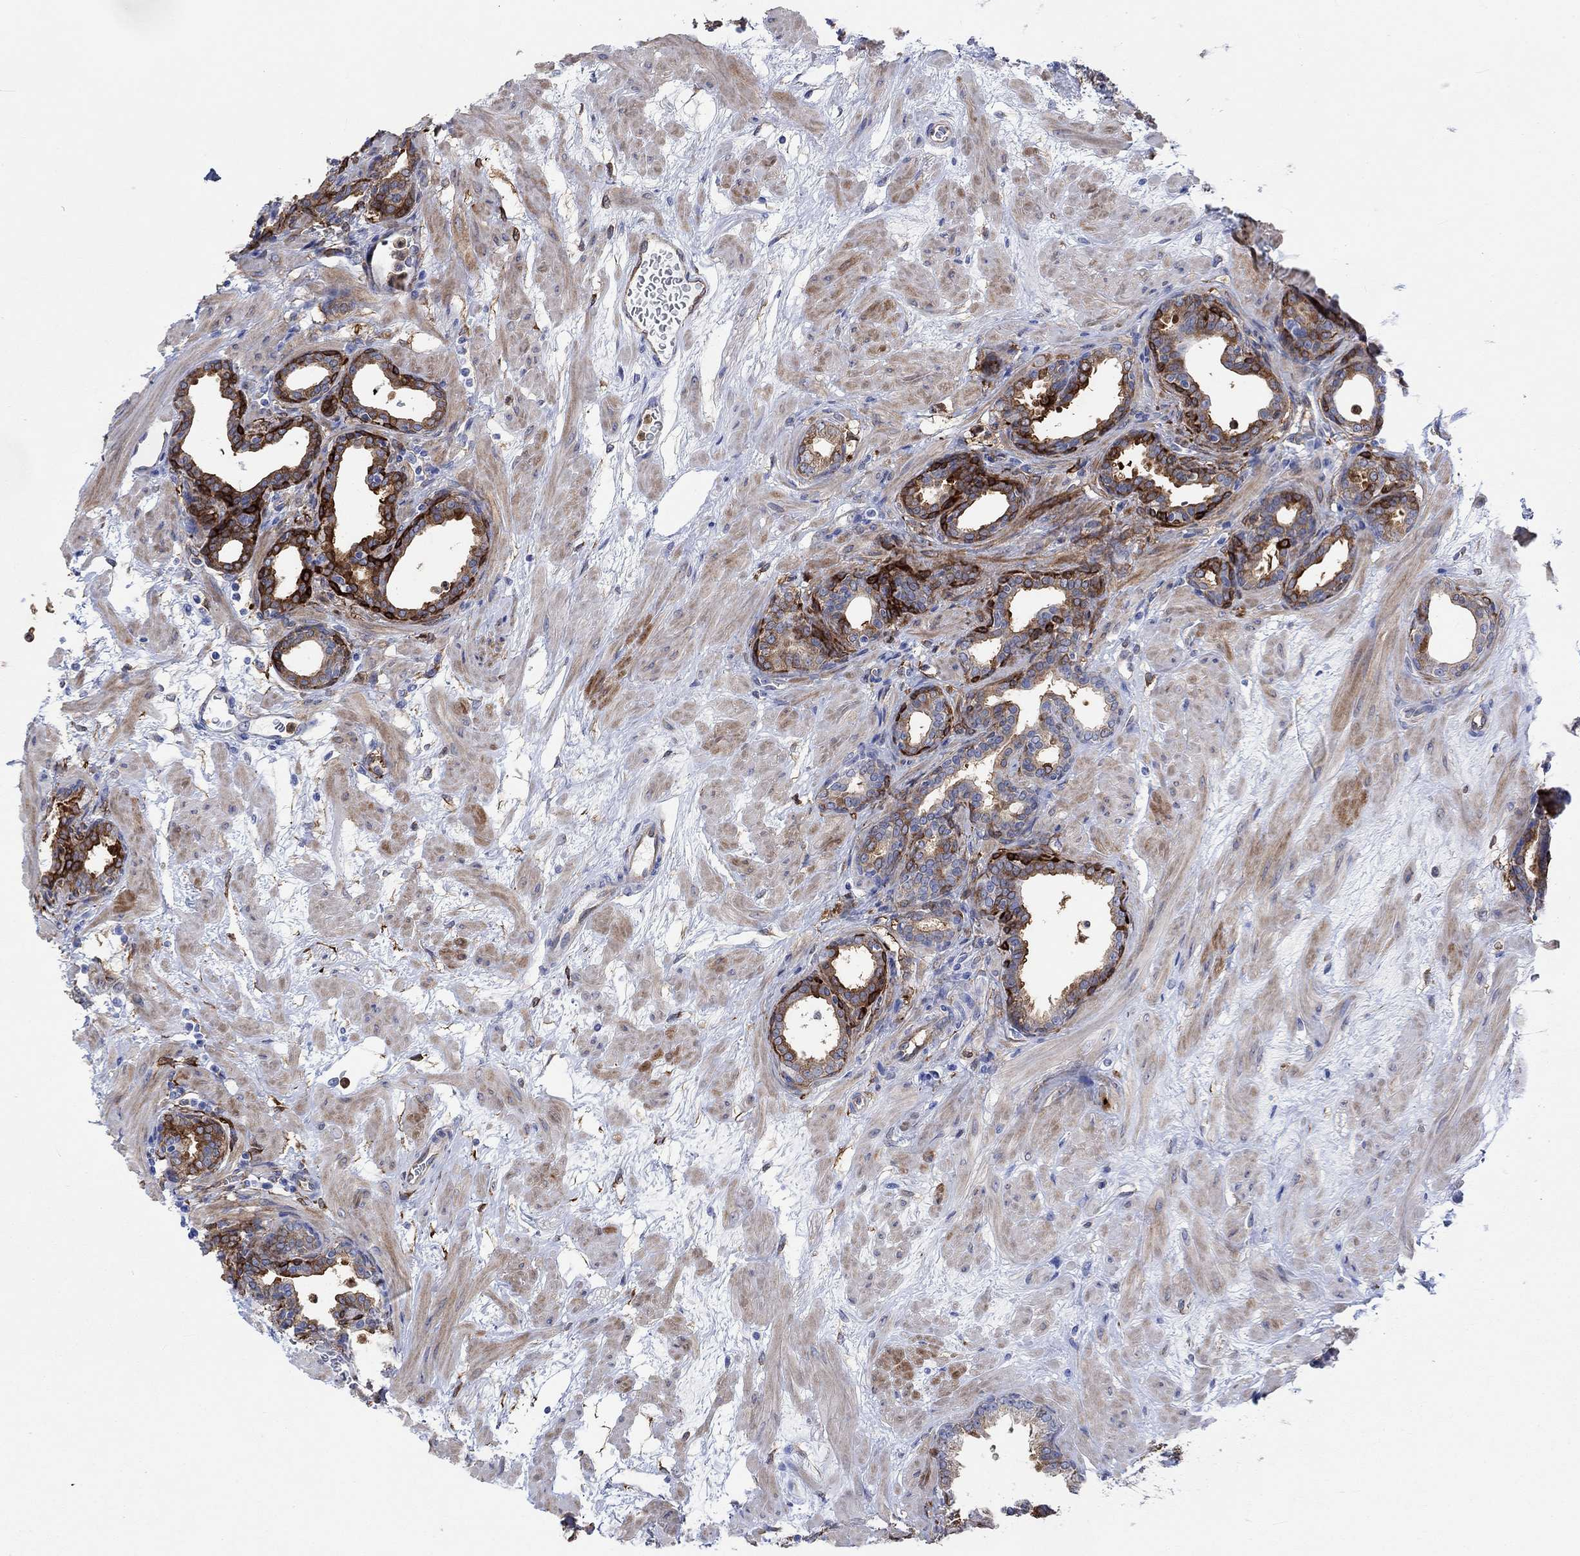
{"staining": {"intensity": "strong", "quantity": "25%-75%", "location": "cytoplasmic/membranous"}, "tissue": "prostate", "cell_type": "Glandular cells", "image_type": "normal", "snomed": [{"axis": "morphology", "description": "Normal tissue, NOS"}, {"axis": "topography", "description": "Prostate"}], "caption": "The histopathology image shows staining of normal prostate, revealing strong cytoplasmic/membranous protein staining (brown color) within glandular cells. (Stains: DAB in brown, nuclei in blue, Microscopy: brightfield microscopy at high magnification).", "gene": "TGM2", "patient": {"sex": "male", "age": 37}}